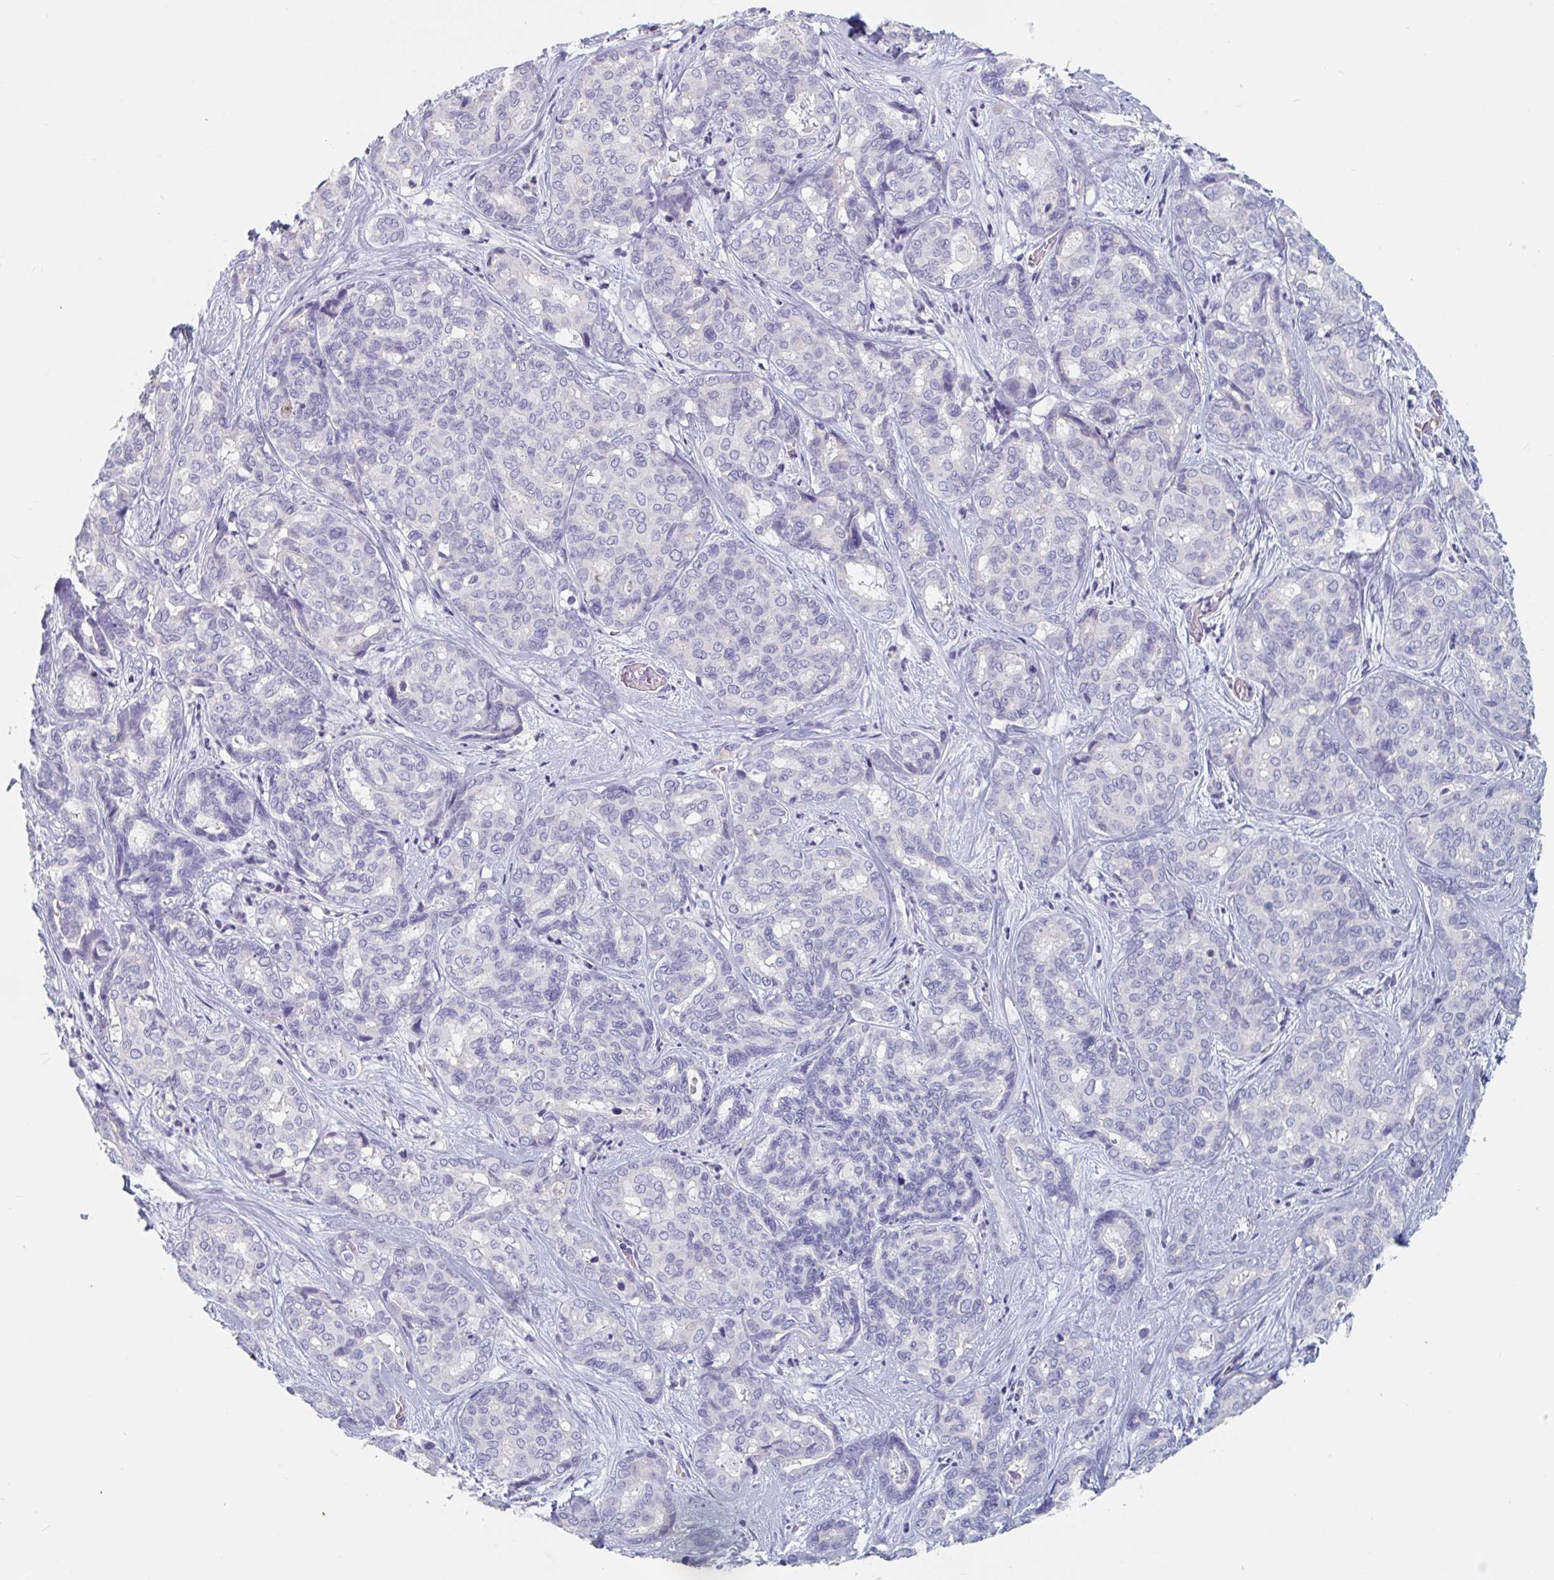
{"staining": {"intensity": "negative", "quantity": "none", "location": "none"}, "tissue": "liver cancer", "cell_type": "Tumor cells", "image_type": "cancer", "snomed": [{"axis": "morphology", "description": "Cholangiocarcinoma"}, {"axis": "topography", "description": "Liver"}], "caption": "Histopathology image shows no protein positivity in tumor cells of liver cancer tissue. Nuclei are stained in blue.", "gene": "ABHD16A", "patient": {"sex": "female", "age": 64}}